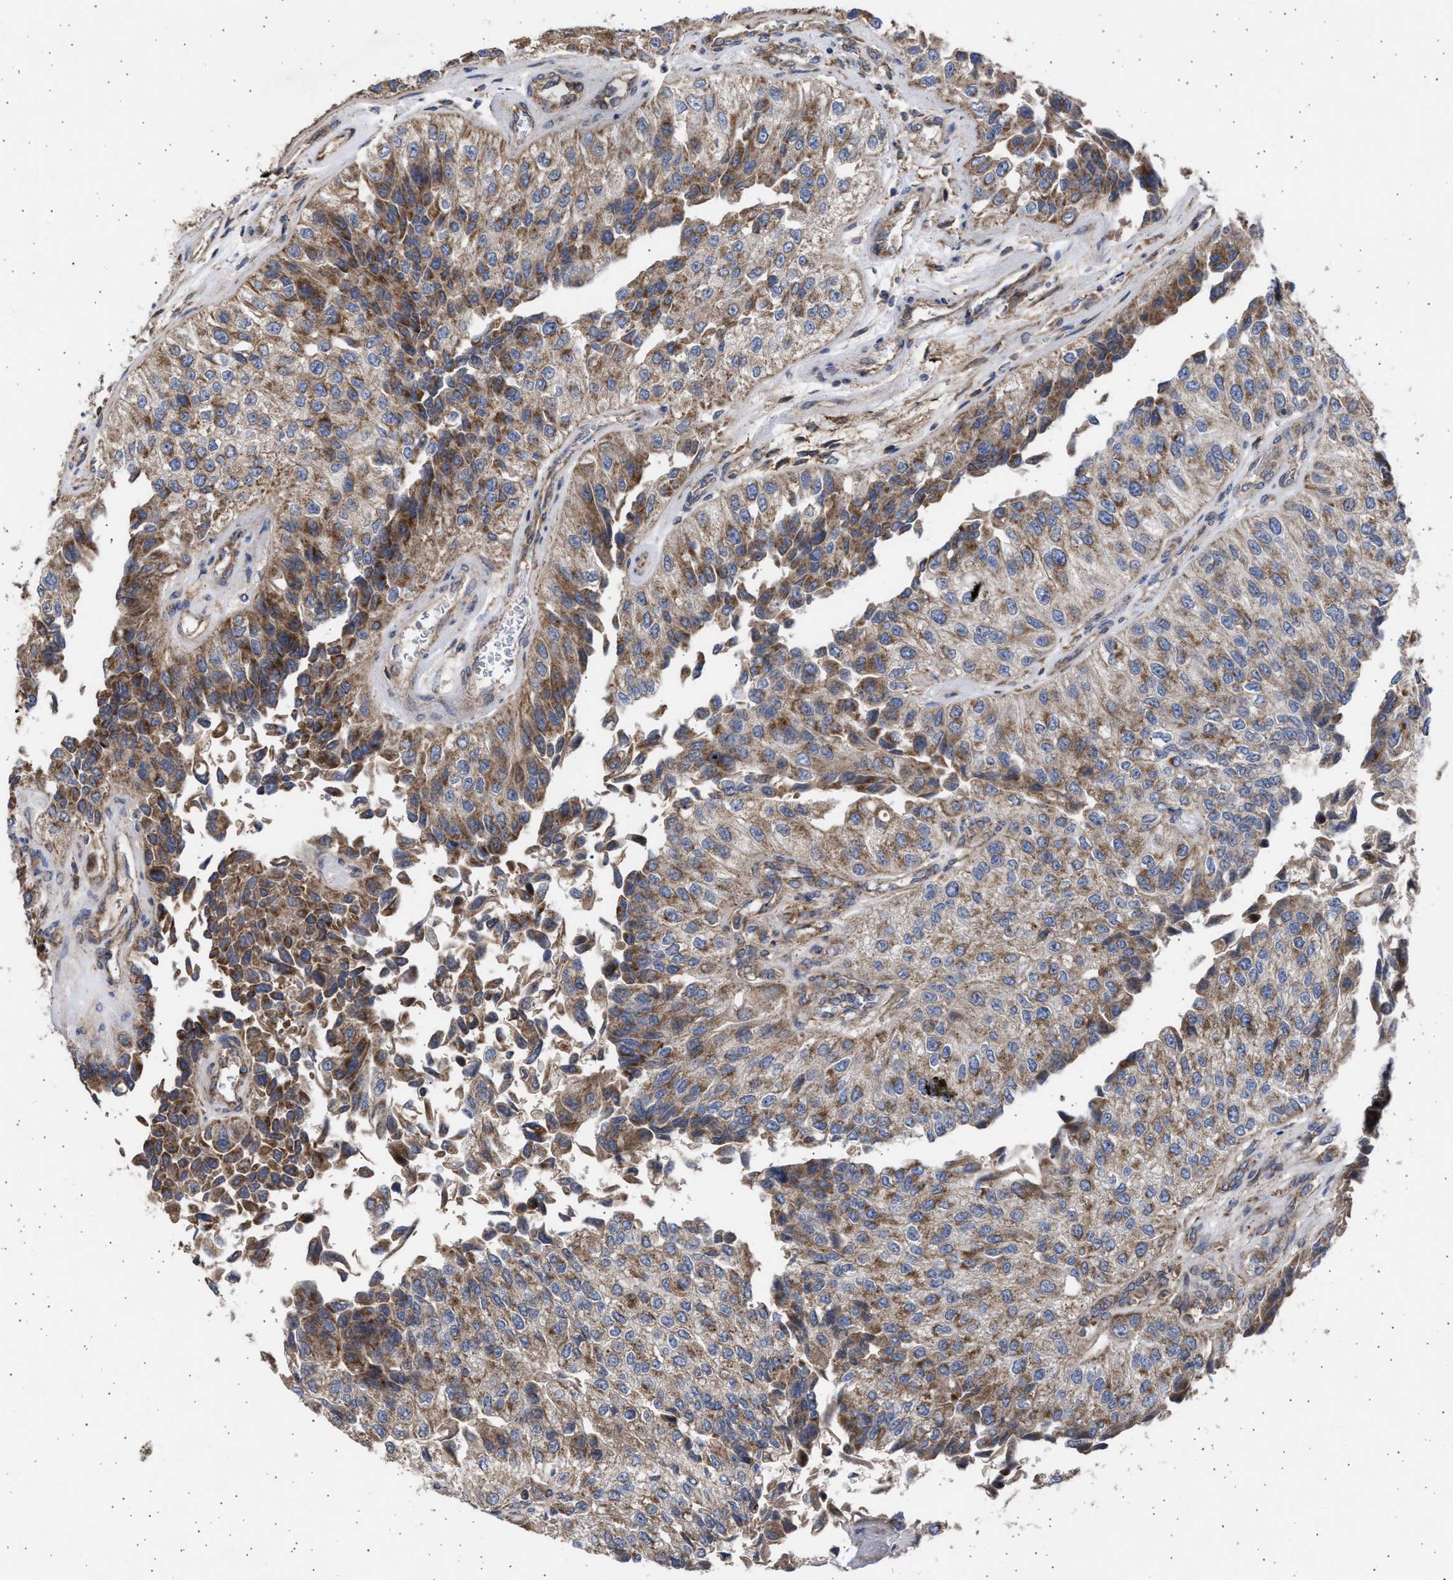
{"staining": {"intensity": "moderate", "quantity": ">75%", "location": "cytoplasmic/membranous"}, "tissue": "urothelial cancer", "cell_type": "Tumor cells", "image_type": "cancer", "snomed": [{"axis": "morphology", "description": "Urothelial carcinoma, High grade"}, {"axis": "topography", "description": "Kidney"}, {"axis": "topography", "description": "Urinary bladder"}], "caption": "High-magnification brightfield microscopy of high-grade urothelial carcinoma stained with DAB (brown) and counterstained with hematoxylin (blue). tumor cells exhibit moderate cytoplasmic/membranous staining is appreciated in approximately>75% of cells.", "gene": "TTC19", "patient": {"sex": "male", "age": 77}}